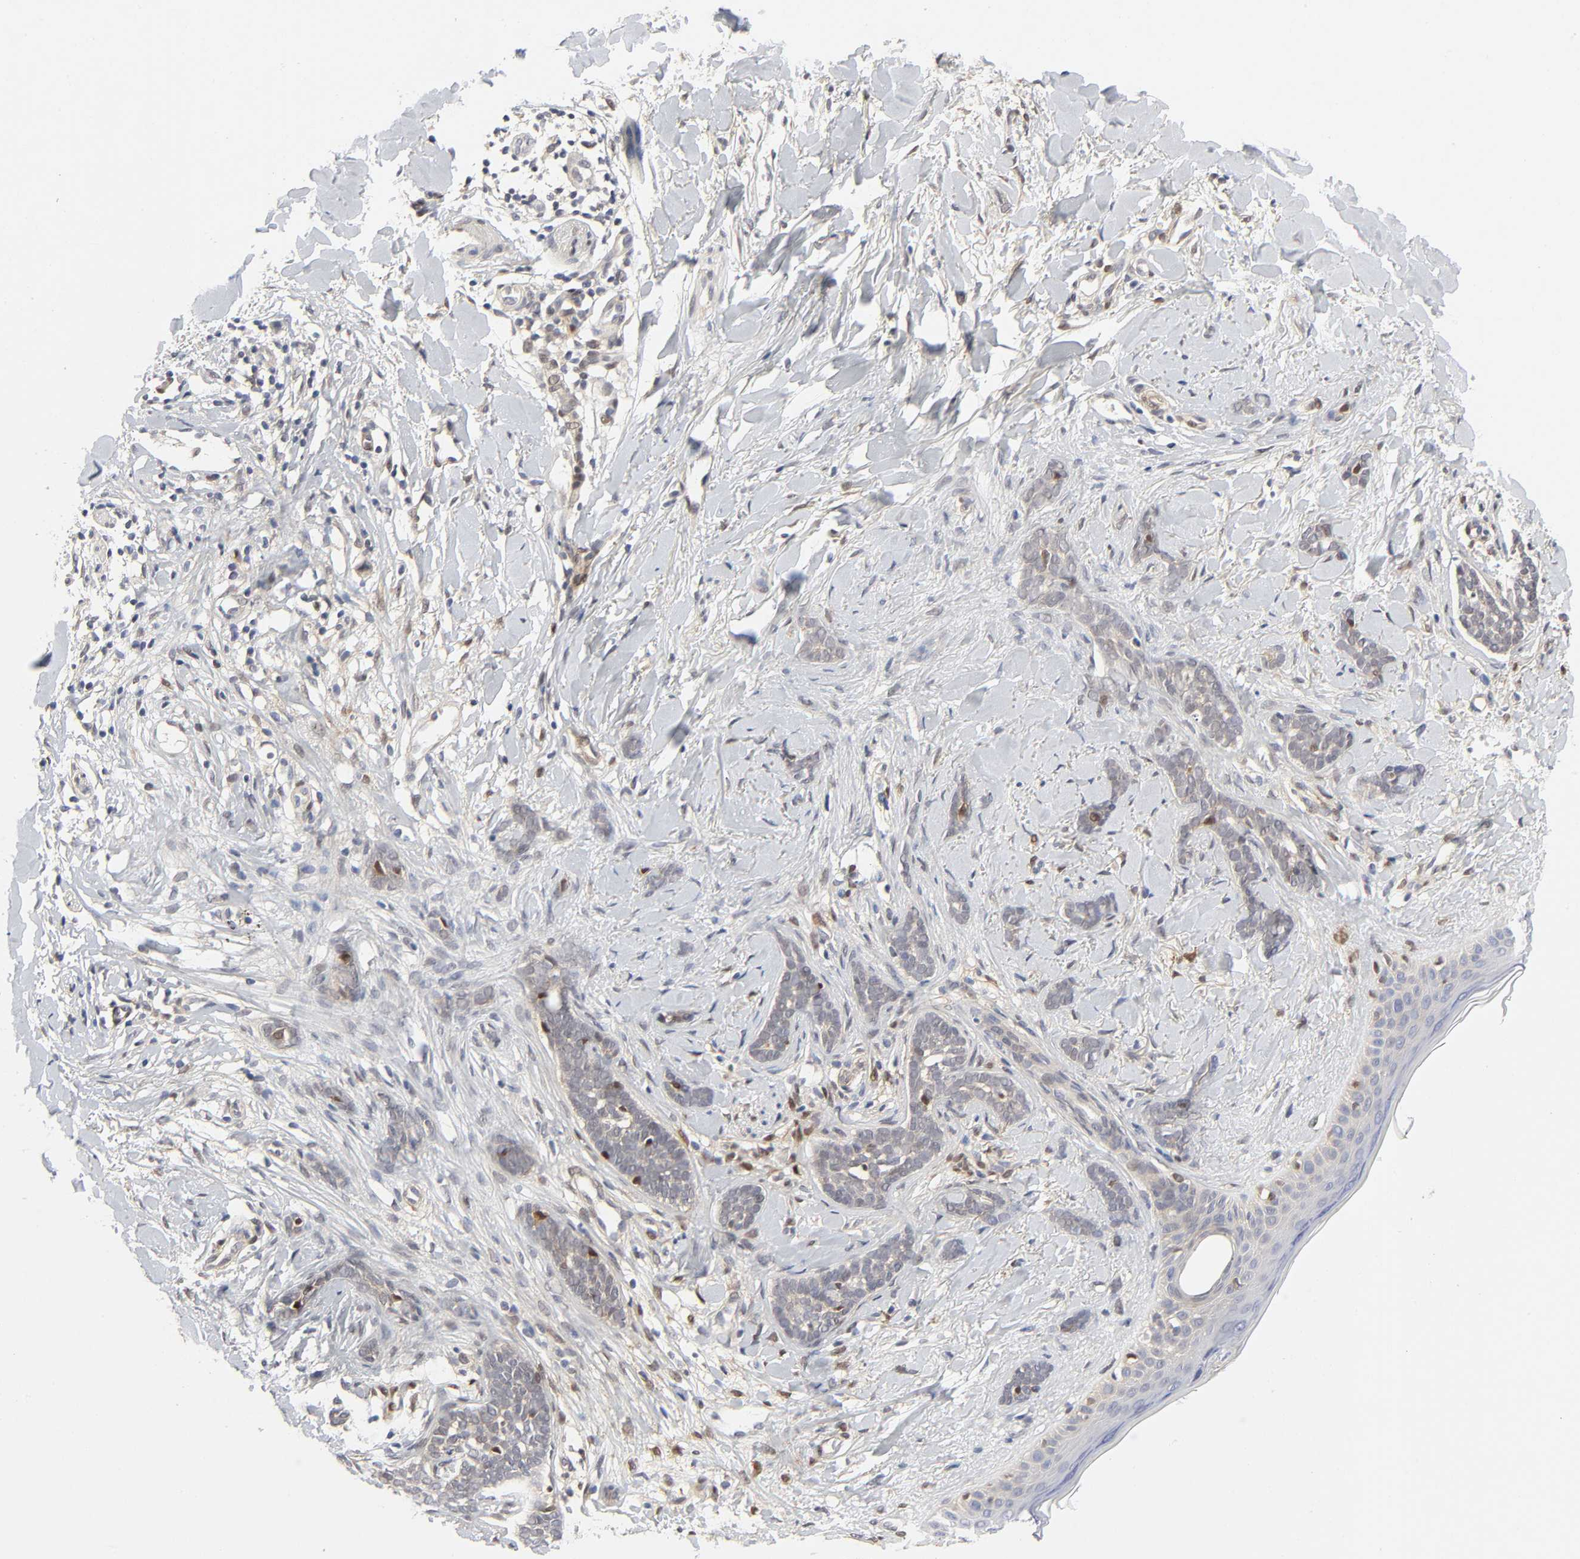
{"staining": {"intensity": "negative", "quantity": "none", "location": "none"}, "tissue": "skin cancer", "cell_type": "Tumor cells", "image_type": "cancer", "snomed": [{"axis": "morphology", "description": "Basal cell carcinoma"}, {"axis": "topography", "description": "Skin"}], "caption": "Immunohistochemistry micrograph of skin basal cell carcinoma stained for a protein (brown), which demonstrates no staining in tumor cells.", "gene": "PTEN", "patient": {"sex": "female", "age": 37}}